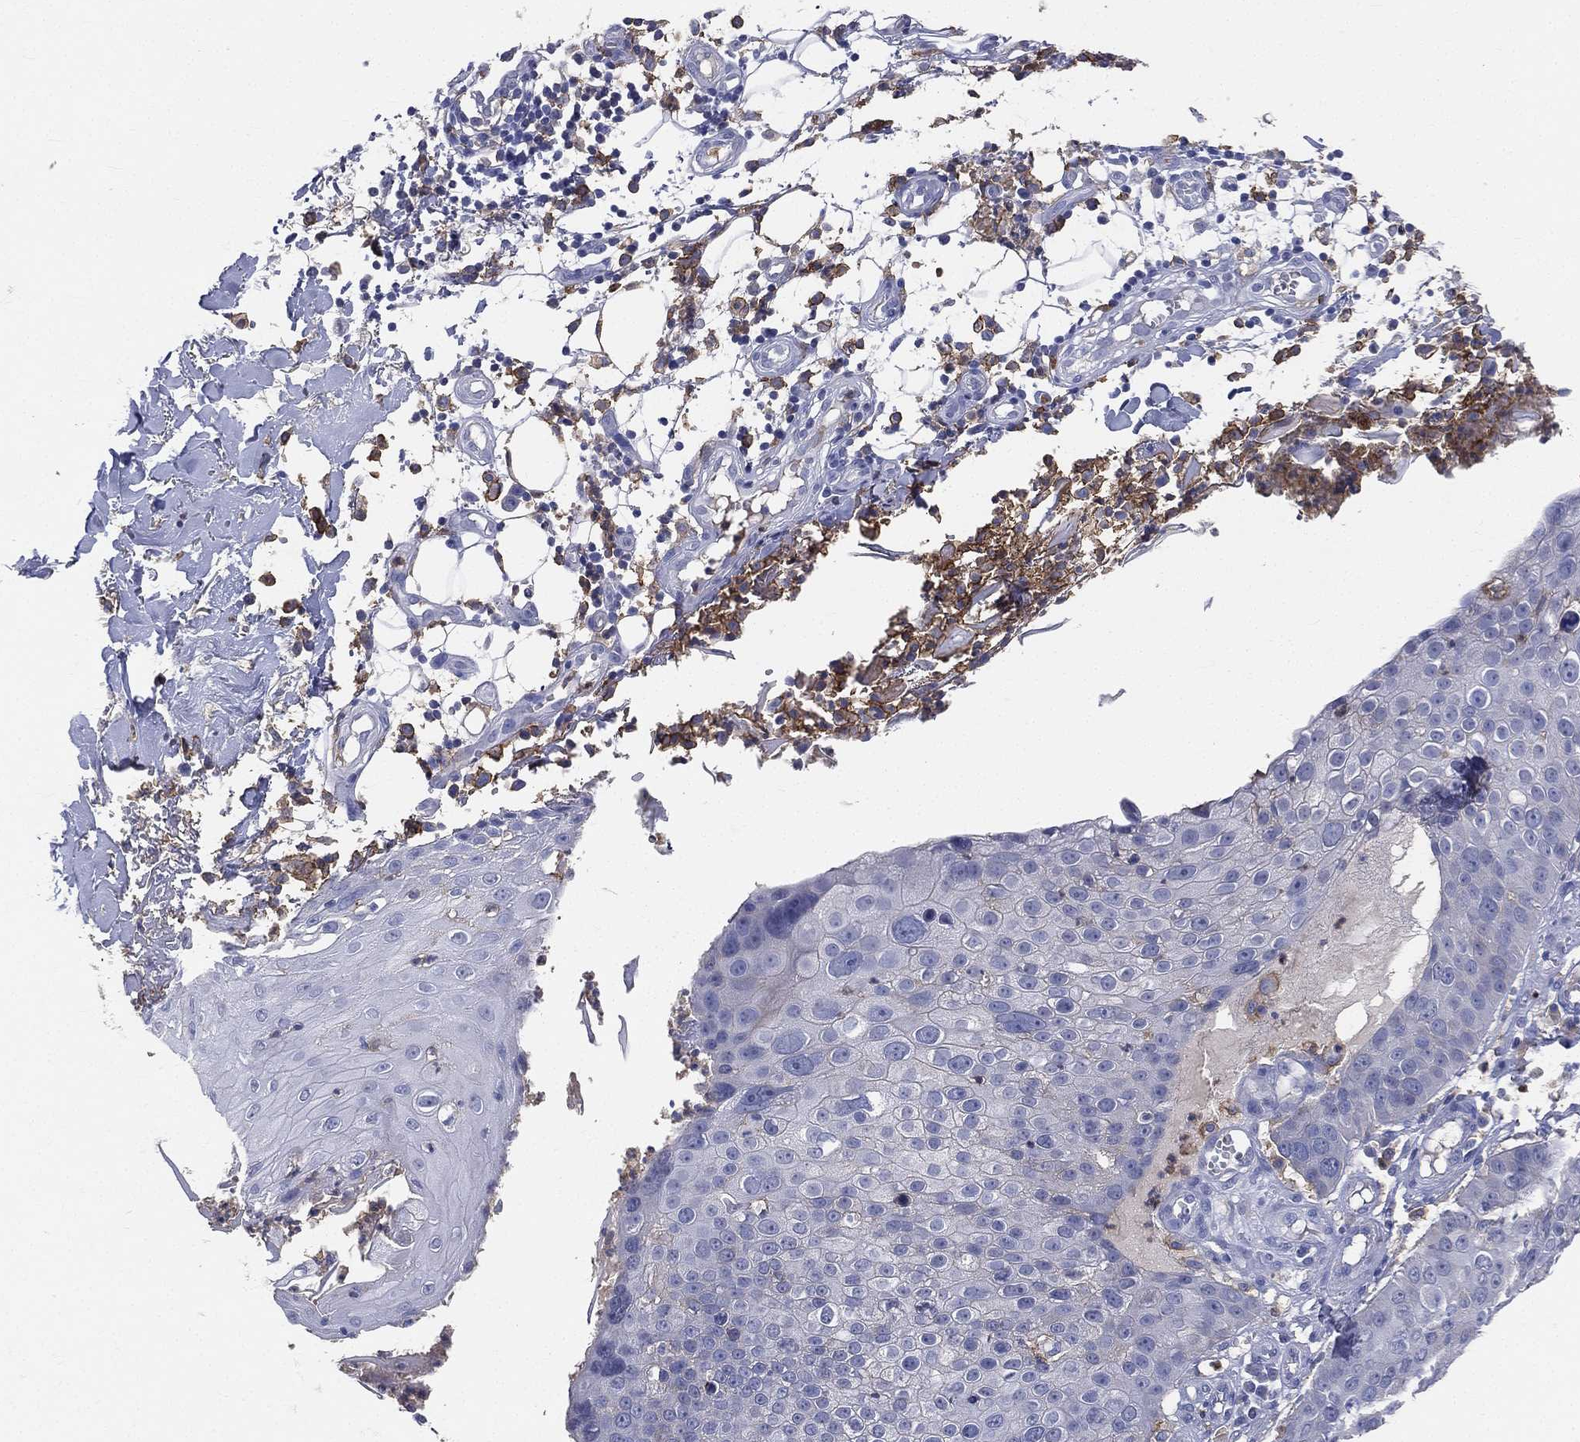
{"staining": {"intensity": "negative", "quantity": "none", "location": "none"}, "tissue": "skin cancer", "cell_type": "Tumor cells", "image_type": "cancer", "snomed": [{"axis": "morphology", "description": "Squamous cell carcinoma, NOS"}, {"axis": "topography", "description": "Skin"}], "caption": "A high-resolution photomicrograph shows immunohistochemistry (IHC) staining of skin cancer, which displays no significant staining in tumor cells.", "gene": "CD33", "patient": {"sex": "male", "age": 71}}